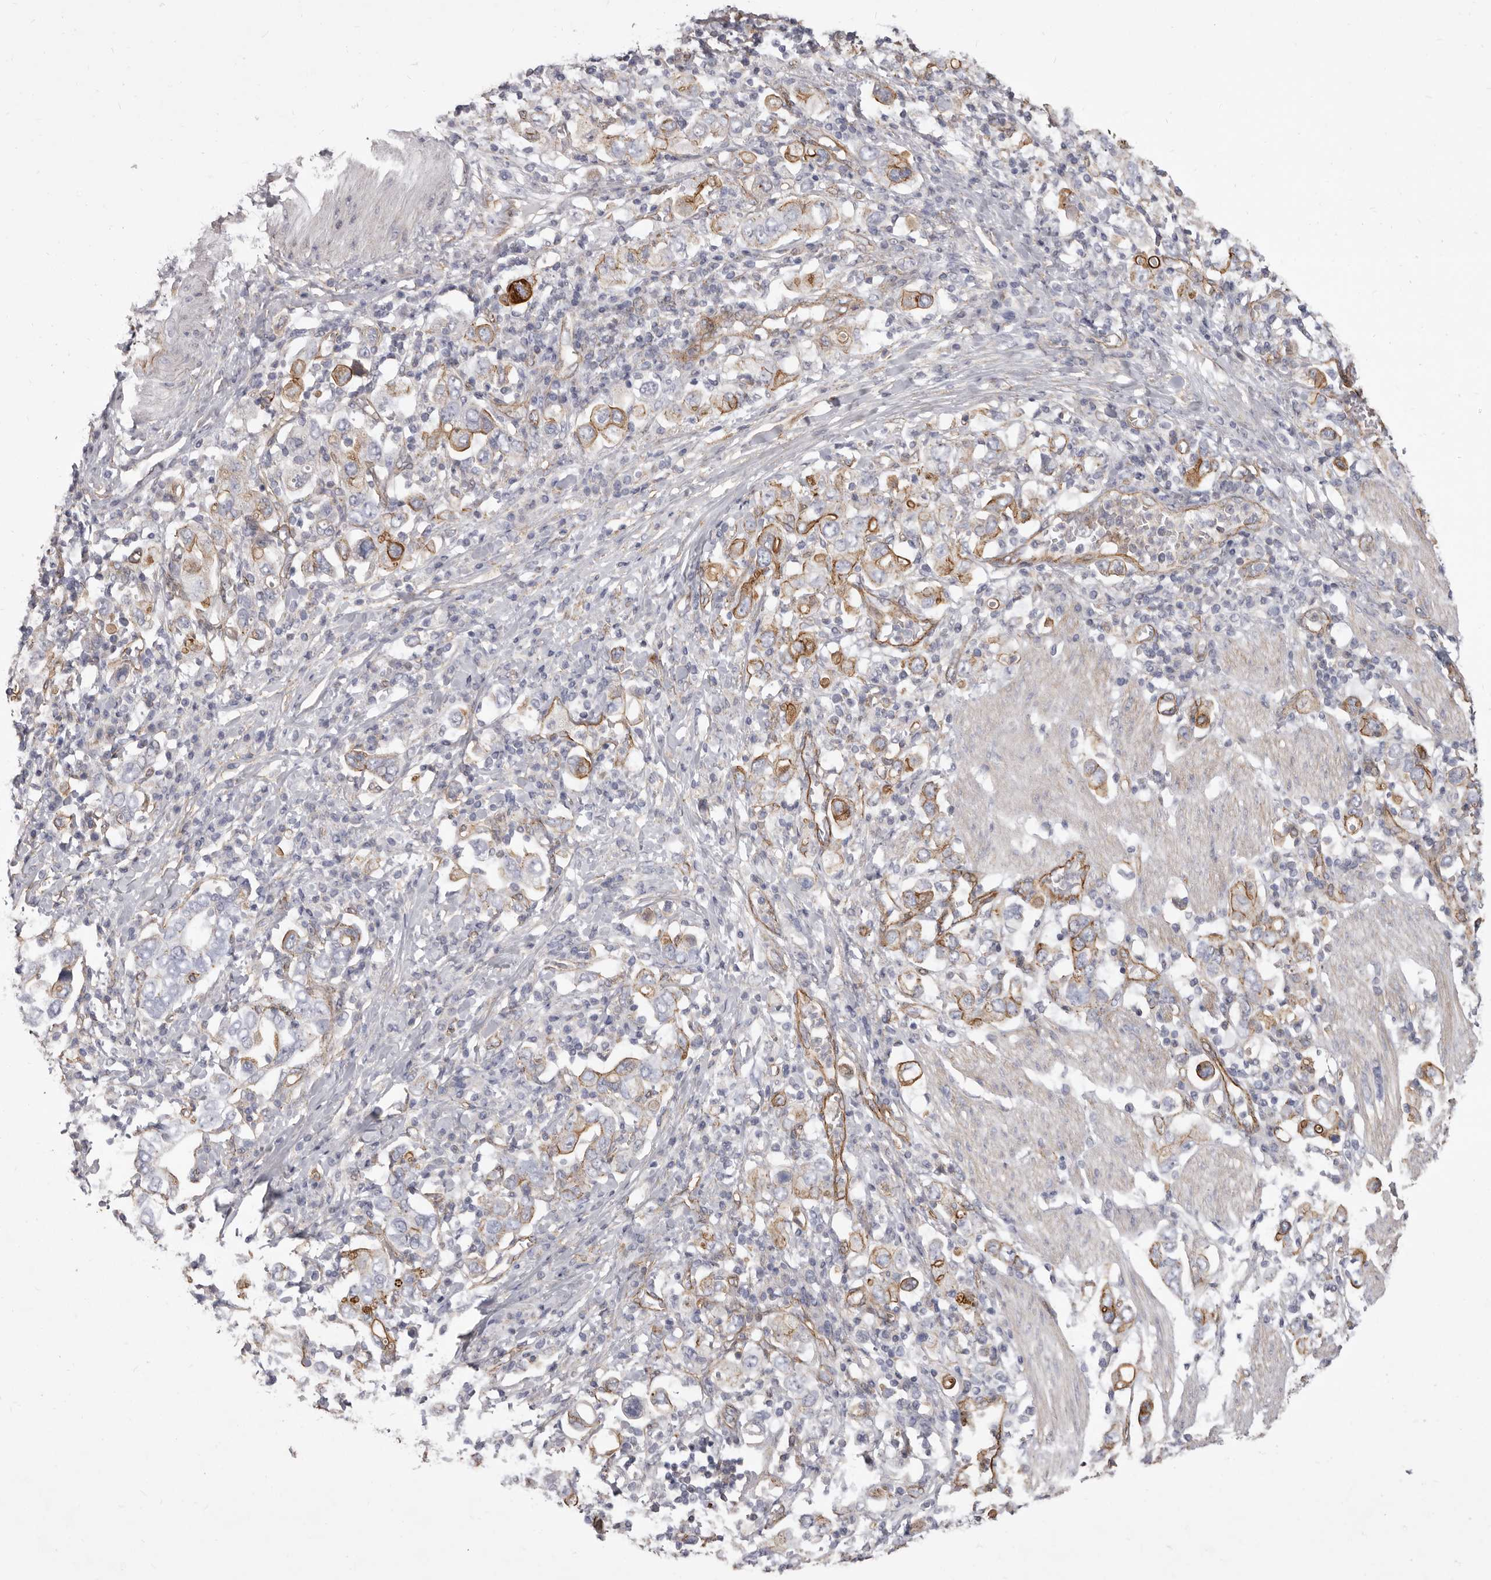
{"staining": {"intensity": "moderate", "quantity": "25%-75%", "location": "cytoplasmic/membranous"}, "tissue": "stomach cancer", "cell_type": "Tumor cells", "image_type": "cancer", "snomed": [{"axis": "morphology", "description": "Adenocarcinoma, NOS"}, {"axis": "topography", "description": "Stomach, upper"}], "caption": "Stomach cancer (adenocarcinoma) stained for a protein (brown) shows moderate cytoplasmic/membranous positive staining in about 25%-75% of tumor cells.", "gene": "P2RX6", "patient": {"sex": "male", "age": 62}}